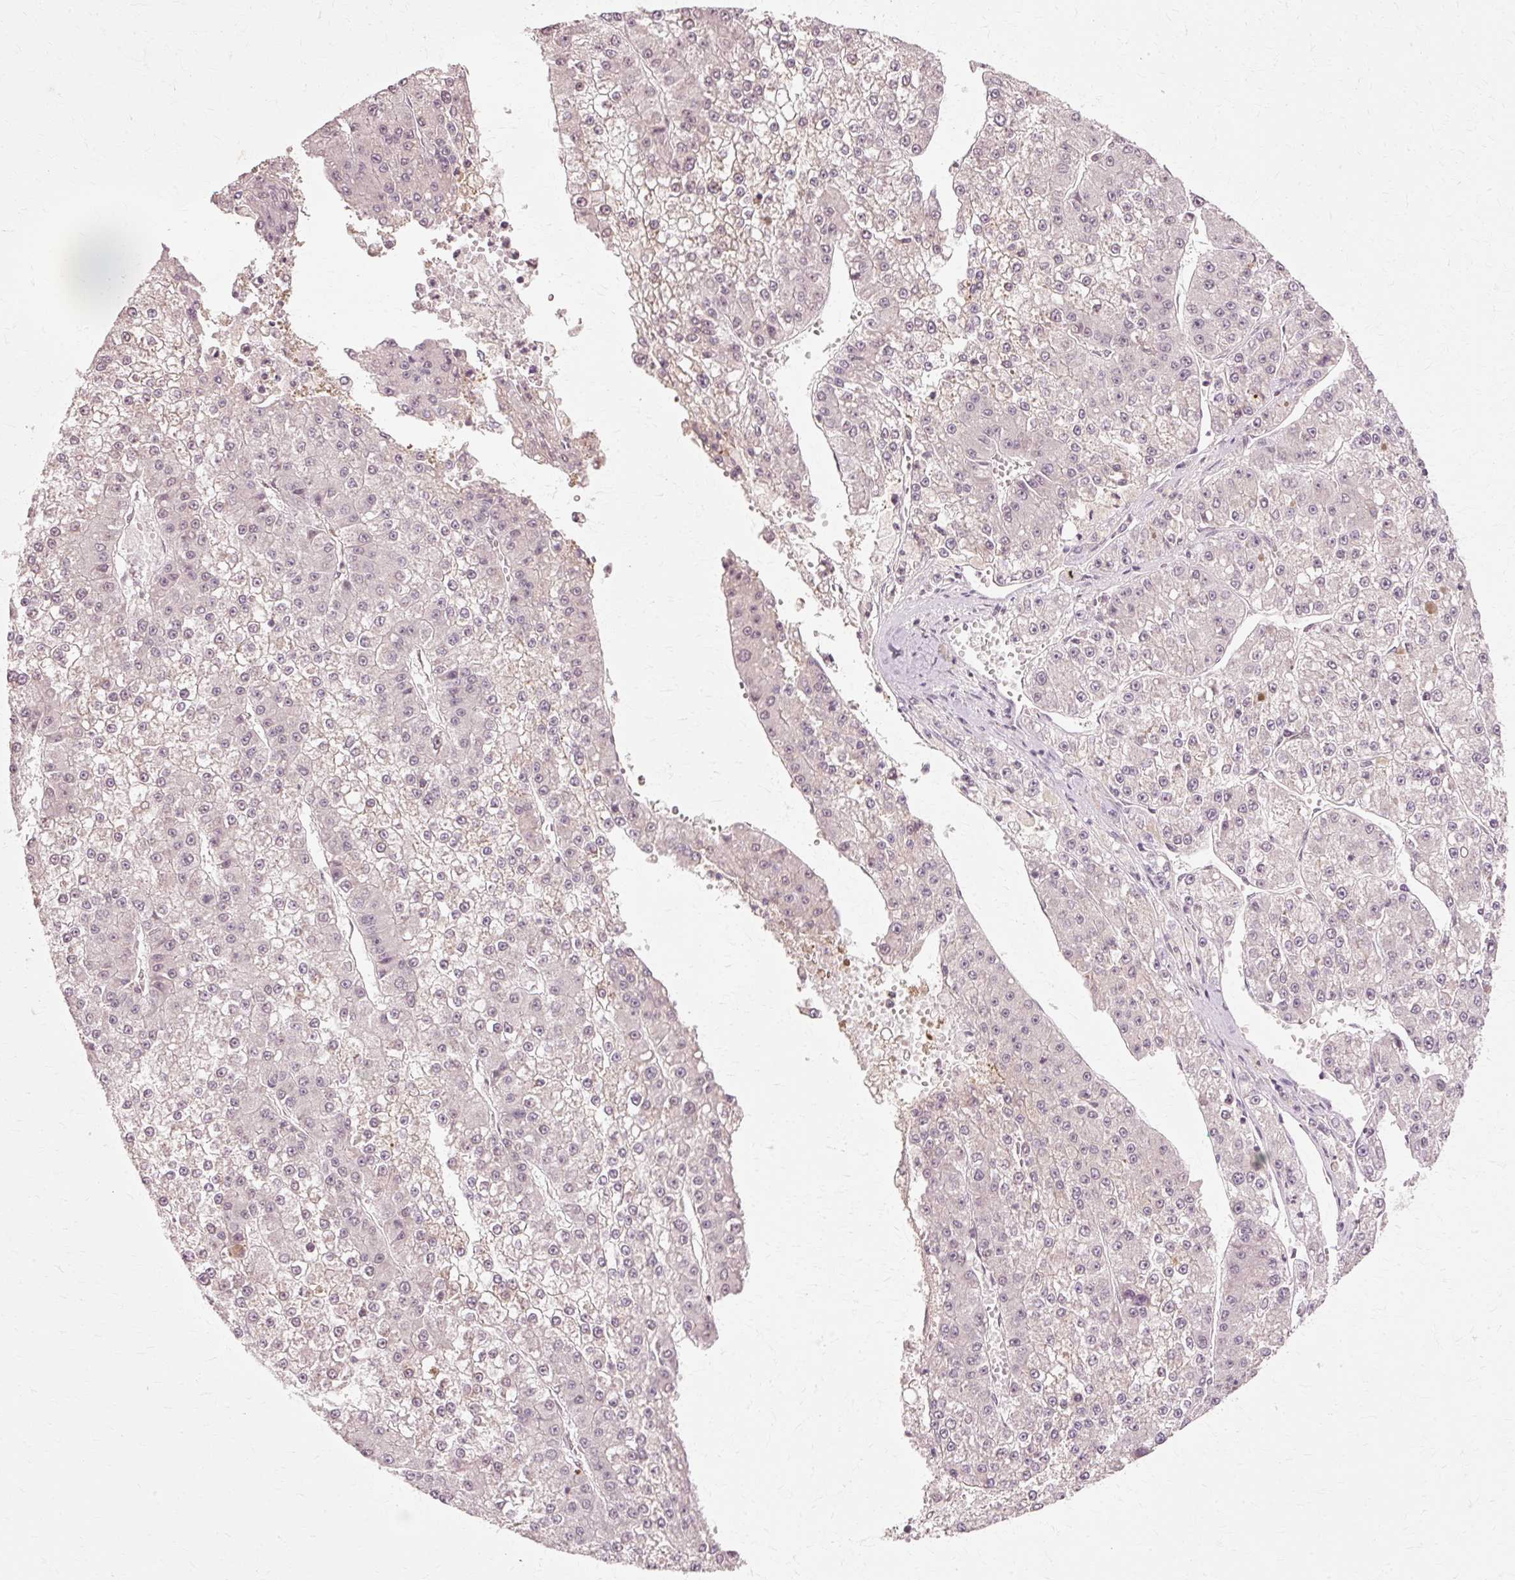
{"staining": {"intensity": "weak", "quantity": "<25%", "location": "cytoplasmic/membranous,nuclear"}, "tissue": "liver cancer", "cell_type": "Tumor cells", "image_type": "cancer", "snomed": [{"axis": "morphology", "description": "Carcinoma, Hepatocellular, NOS"}, {"axis": "topography", "description": "Liver"}], "caption": "High power microscopy photomicrograph of an IHC photomicrograph of liver cancer (hepatocellular carcinoma), revealing no significant staining in tumor cells. (Brightfield microscopy of DAB immunohistochemistry at high magnification).", "gene": "RGPD5", "patient": {"sex": "female", "age": 73}}